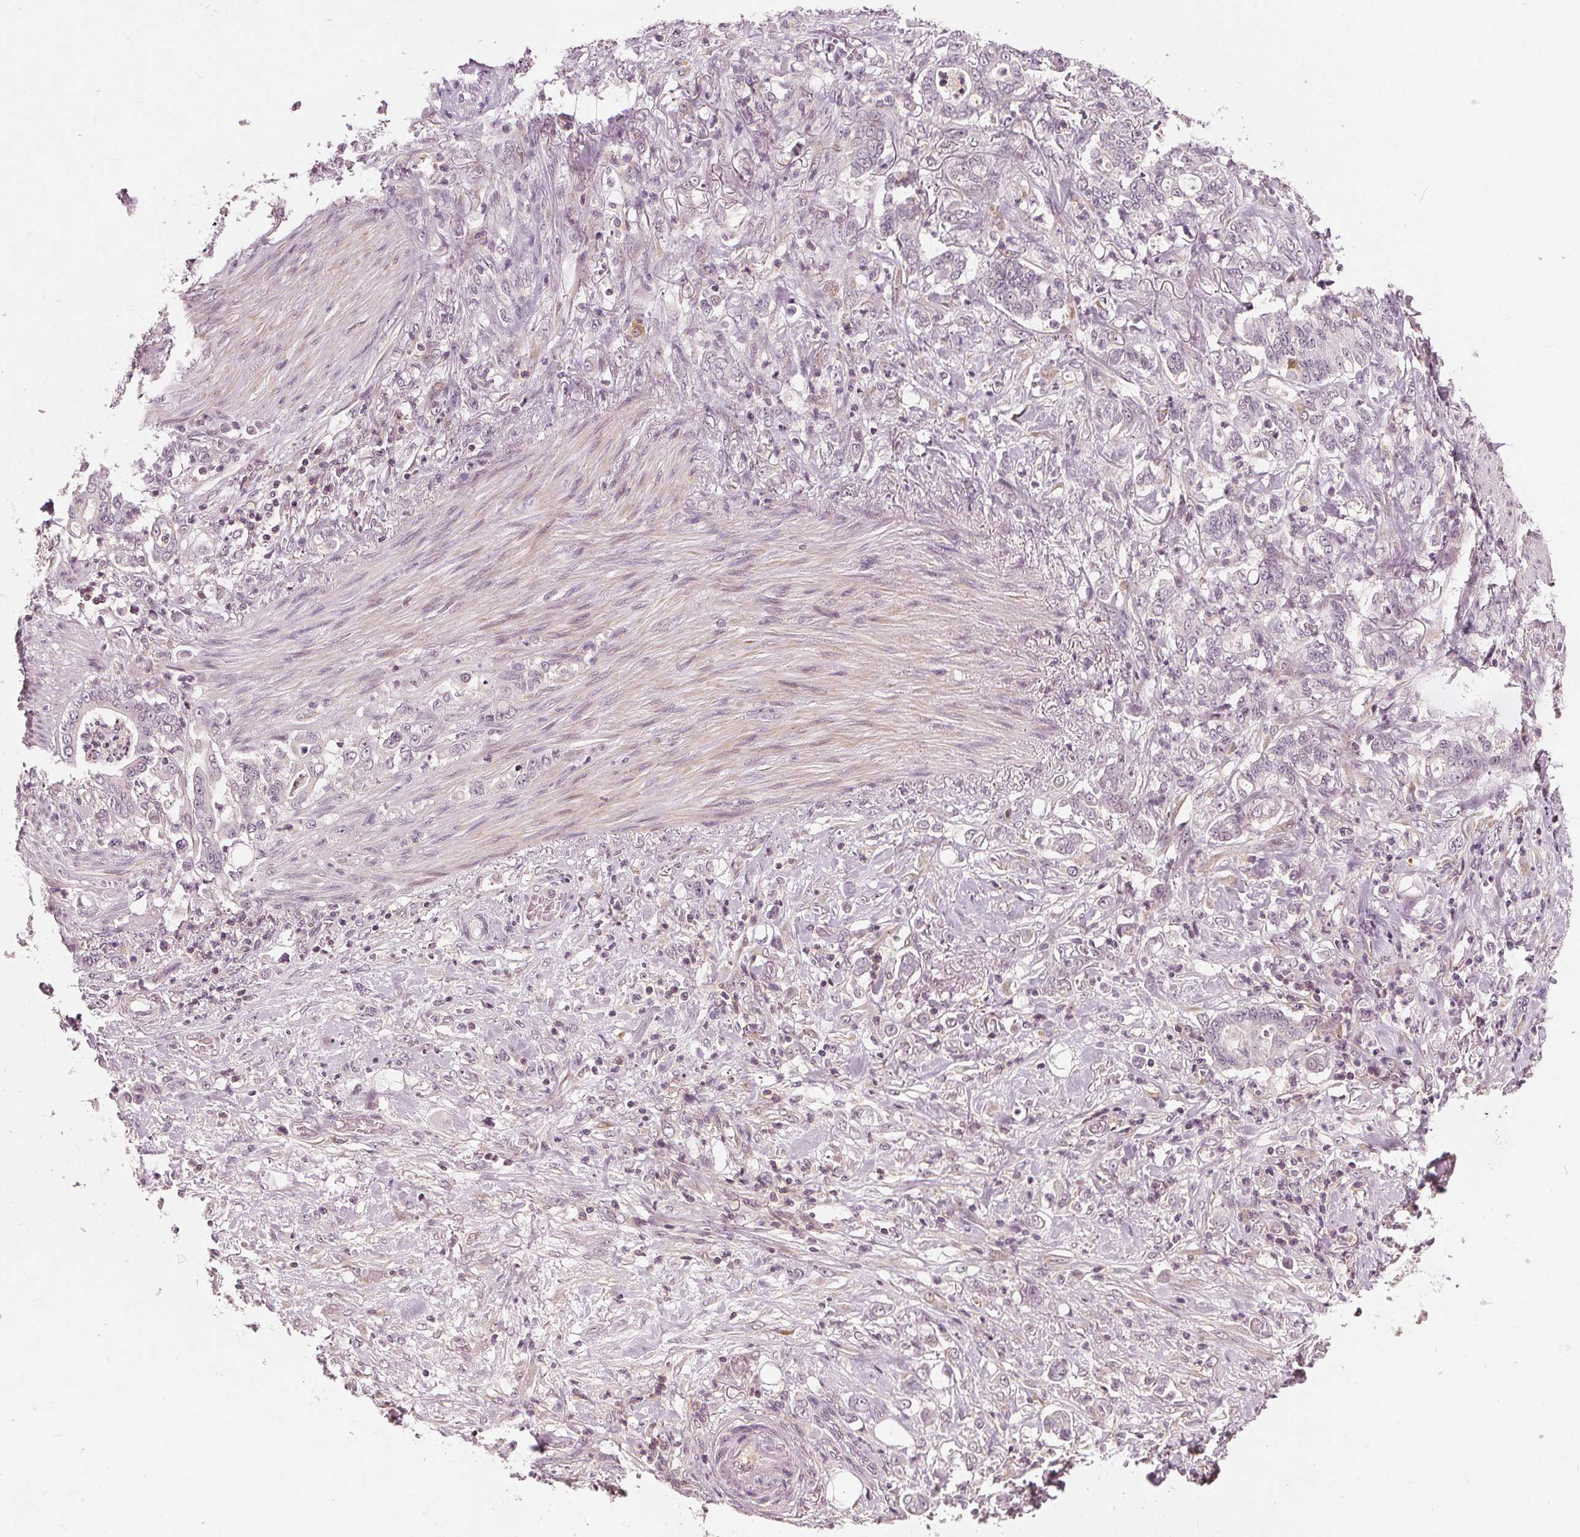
{"staining": {"intensity": "negative", "quantity": "none", "location": "none"}, "tissue": "stomach cancer", "cell_type": "Tumor cells", "image_type": "cancer", "snomed": [{"axis": "morphology", "description": "Adenocarcinoma, NOS"}, {"axis": "topography", "description": "Stomach"}], "caption": "There is no significant expression in tumor cells of stomach cancer (adenocarcinoma). (DAB (3,3'-diaminobenzidine) immunohistochemistry with hematoxylin counter stain).", "gene": "SLC34A1", "patient": {"sex": "female", "age": 79}}